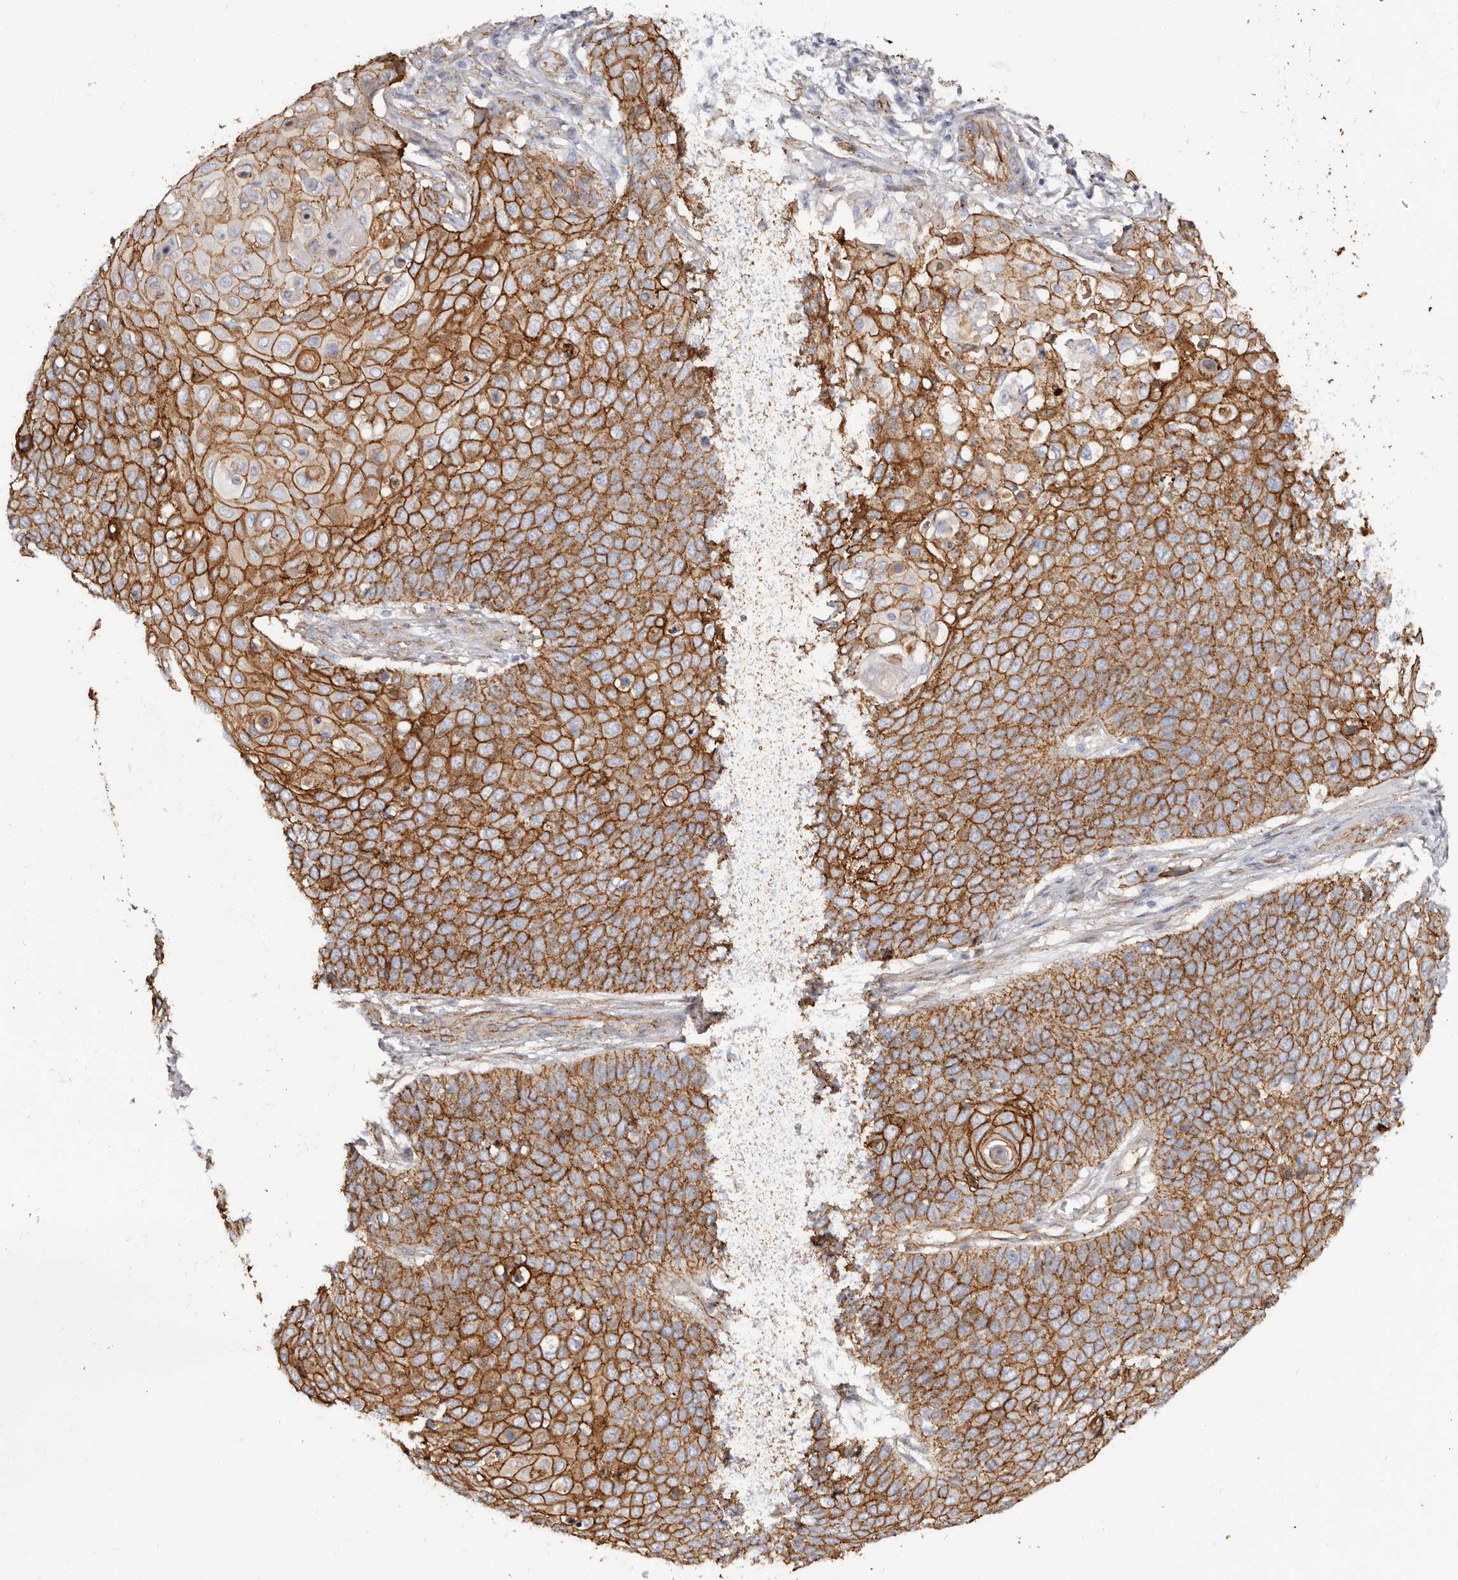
{"staining": {"intensity": "strong", "quantity": ">75%", "location": "cytoplasmic/membranous"}, "tissue": "cervical cancer", "cell_type": "Tumor cells", "image_type": "cancer", "snomed": [{"axis": "morphology", "description": "Squamous cell carcinoma, NOS"}, {"axis": "topography", "description": "Cervix"}], "caption": "A high amount of strong cytoplasmic/membranous expression is appreciated in approximately >75% of tumor cells in squamous cell carcinoma (cervical) tissue. The staining is performed using DAB (3,3'-diaminobenzidine) brown chromogen to label protein expression. The nuclei are counter-stained blue using hematoxylin.", "gene": "CTNNB1", "patient": {"sex": "female", "age": 39}}